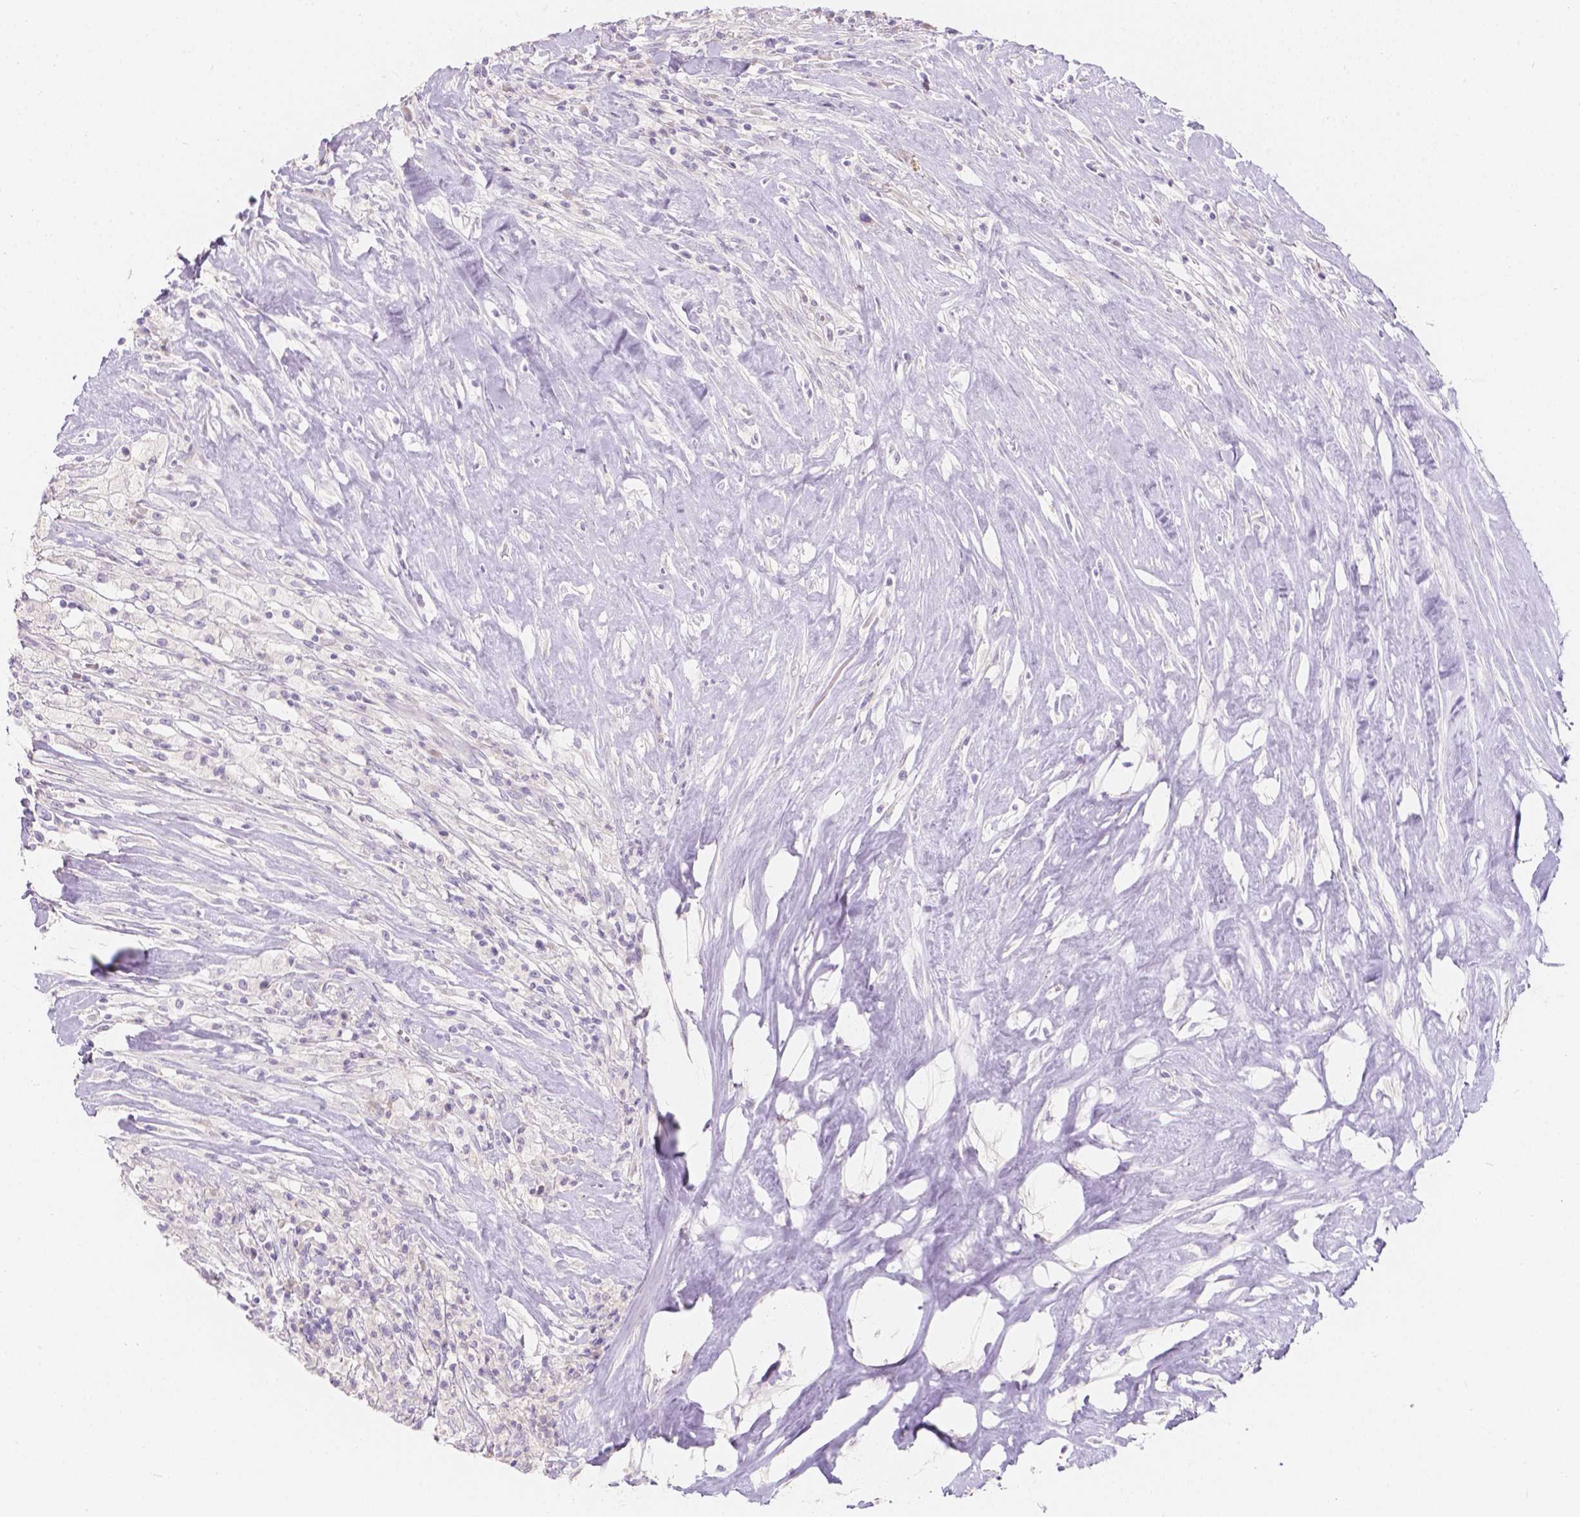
{"staining": {"intensity": "negative", "quantity": "none", "location": "none"}, "tissue": "testis cancer", "cell_type": "Tumor cells", "image_type": "cancer", "snomed": [{"axis": "morphology", "description": "Necrosis, NOS"}, {"axis": "morphology", "description": "Carcinoma, Embryonal, NOS"}, {"axis": "topography", "description": "Testis"}], "caption": "The photomicrograph exhibits no staining of tumor cells in testis cancer (embryonal carcinoma).", "gene": "HTN3", "patient": {"sex": "male", "age": 19}}